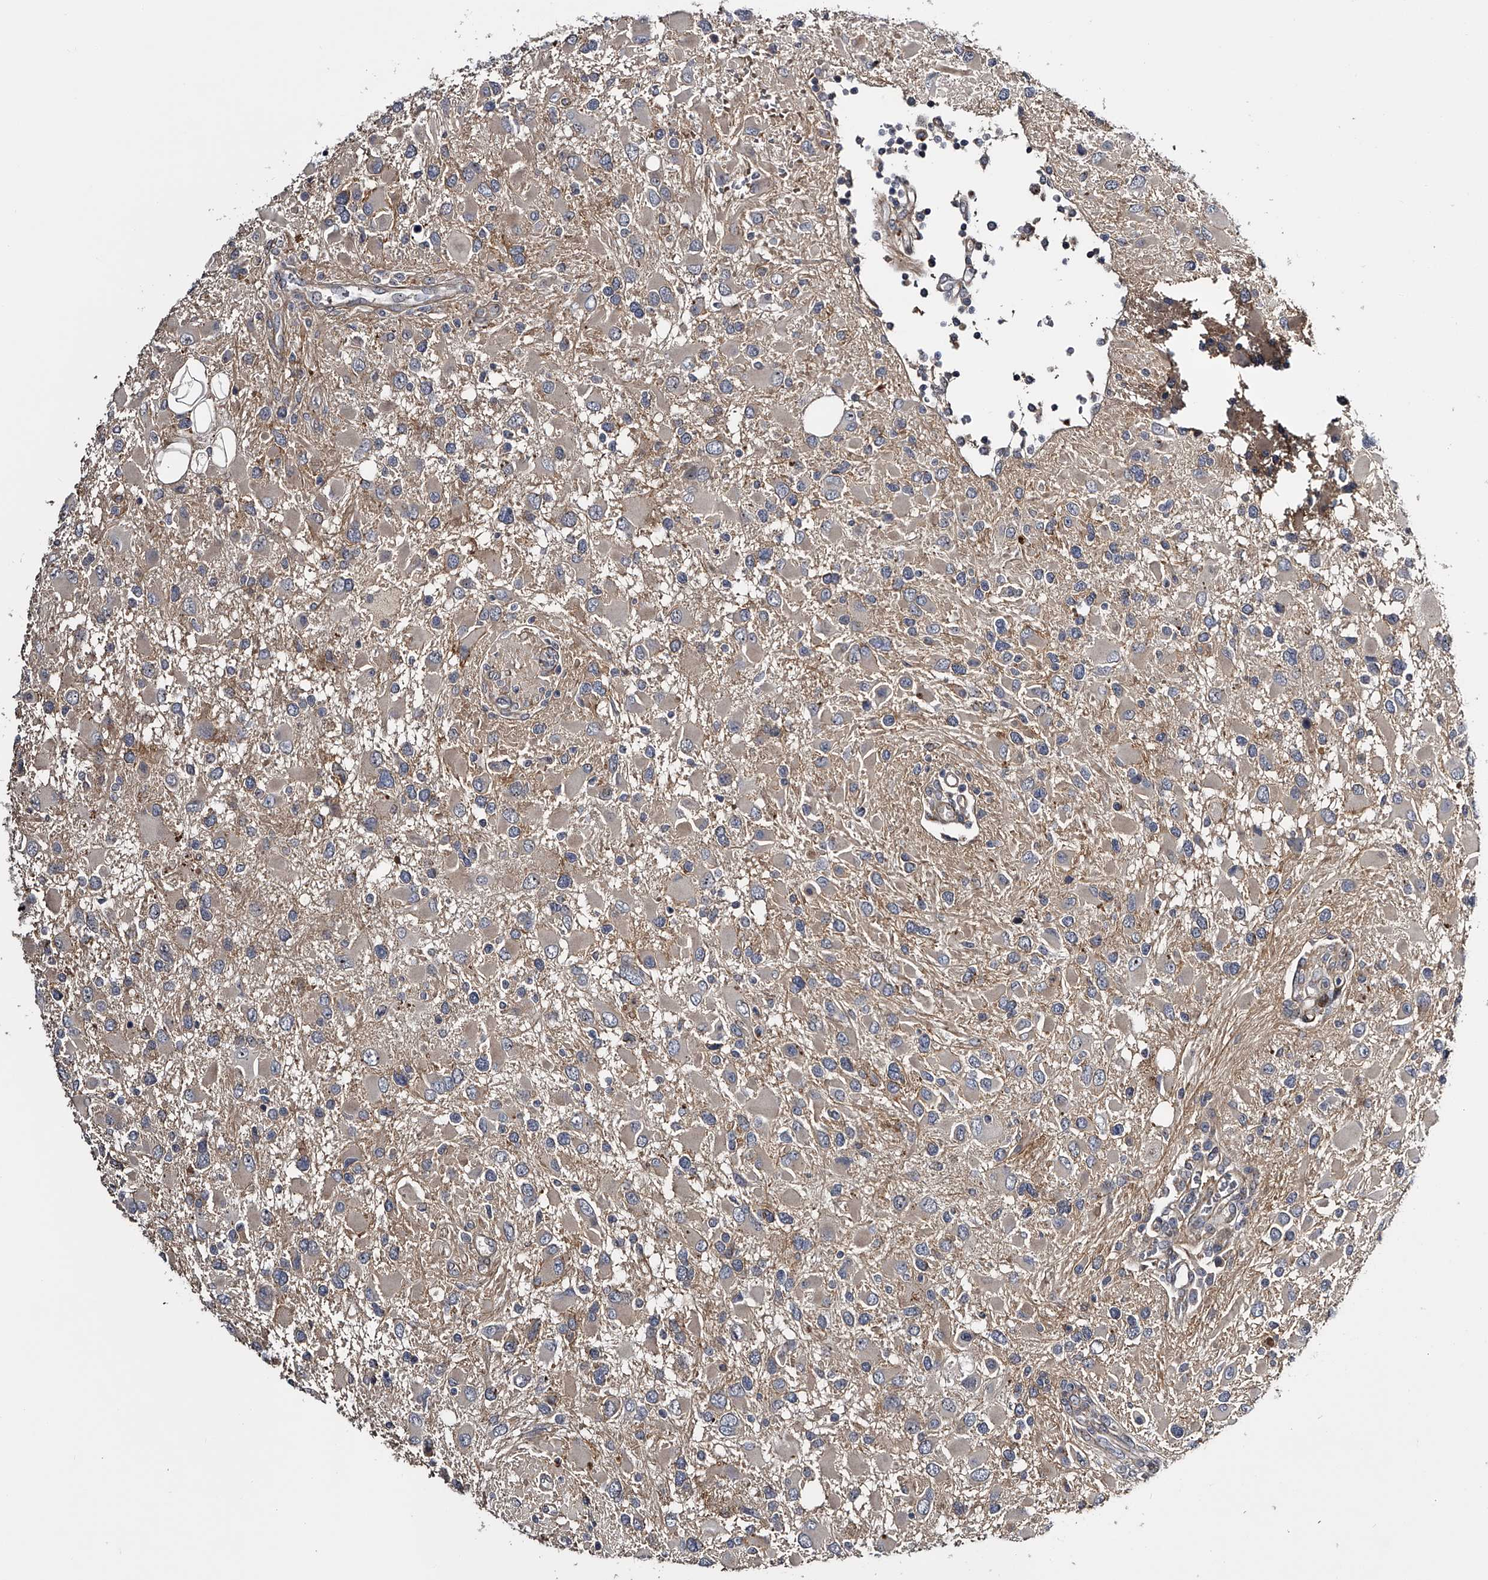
{"staining": {"intensity": "weak", "quantity": "<25%", "location": "cytoplasmic/membranous"}, "tissue": "glioma", "cell_type": "Tumor cells", "image_type": "cancer", "snomed": [{"axis": "morphology", "description": "Glioma, malignant, High grade"}, {"axis": "topography", "description": "Brain"}], "caption": "A photomicrograph of glioma stained for a protein demonstrates no brown staining in tumor cells.", "gene": "MDN1", "patient": {"sex": "male", "age": 53}}